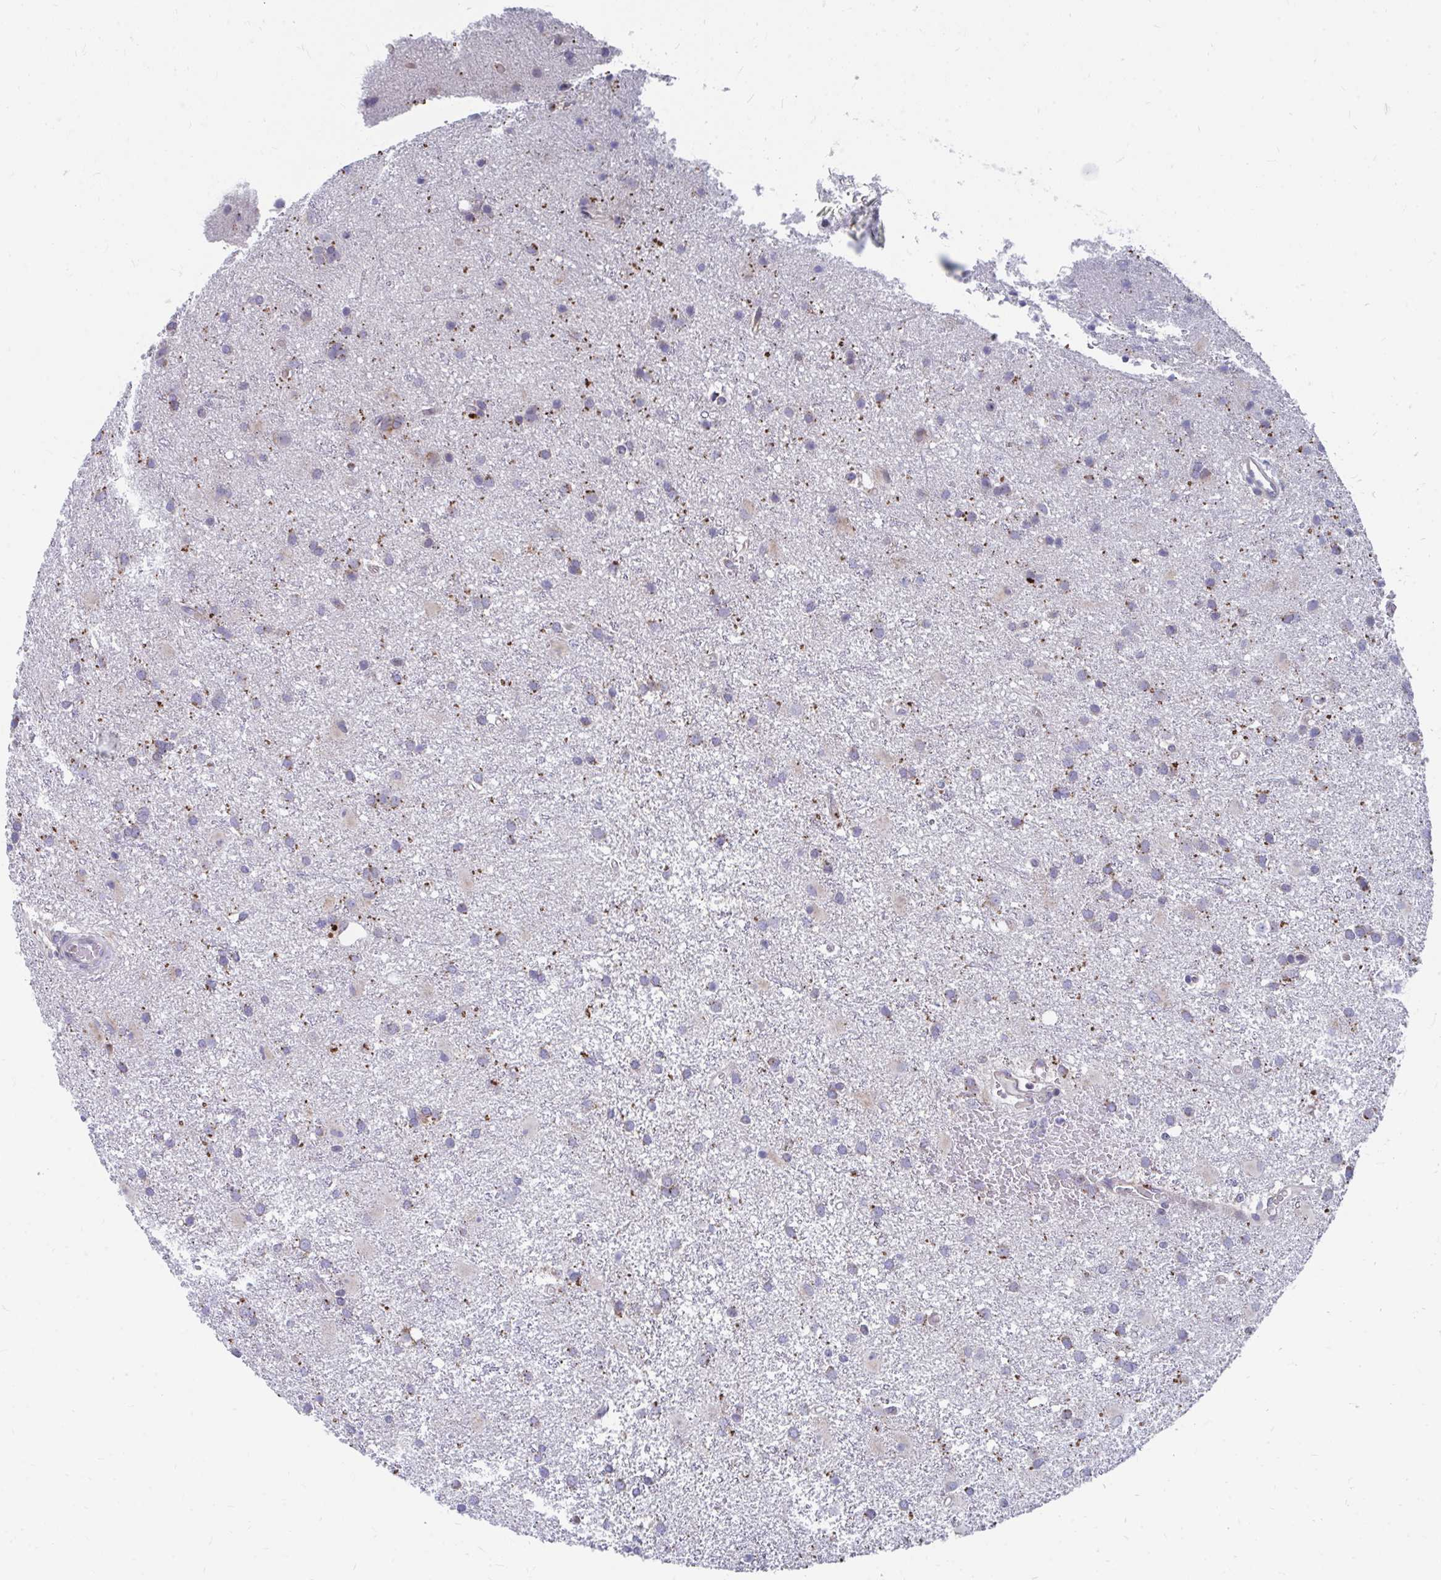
{"staining": {"intensity": "weak", "quantity": "<25%", "location": "cytoplasmic/membranous"}, "tissue": "glioma", "cell_type": "Tumor cells", "image_type": "cancer", "snomed": [{"axis": "morphology", "description": "Glioma, malignant, High grade"}, {"axis": "topography", "description": "Brain"}], "caption": "The histopathology image exhibits no significant expression in tumor cells of malignant glioma (high-grade).", "gene": "PABIR3", "patient": {"sex": "male", "age": 55}}